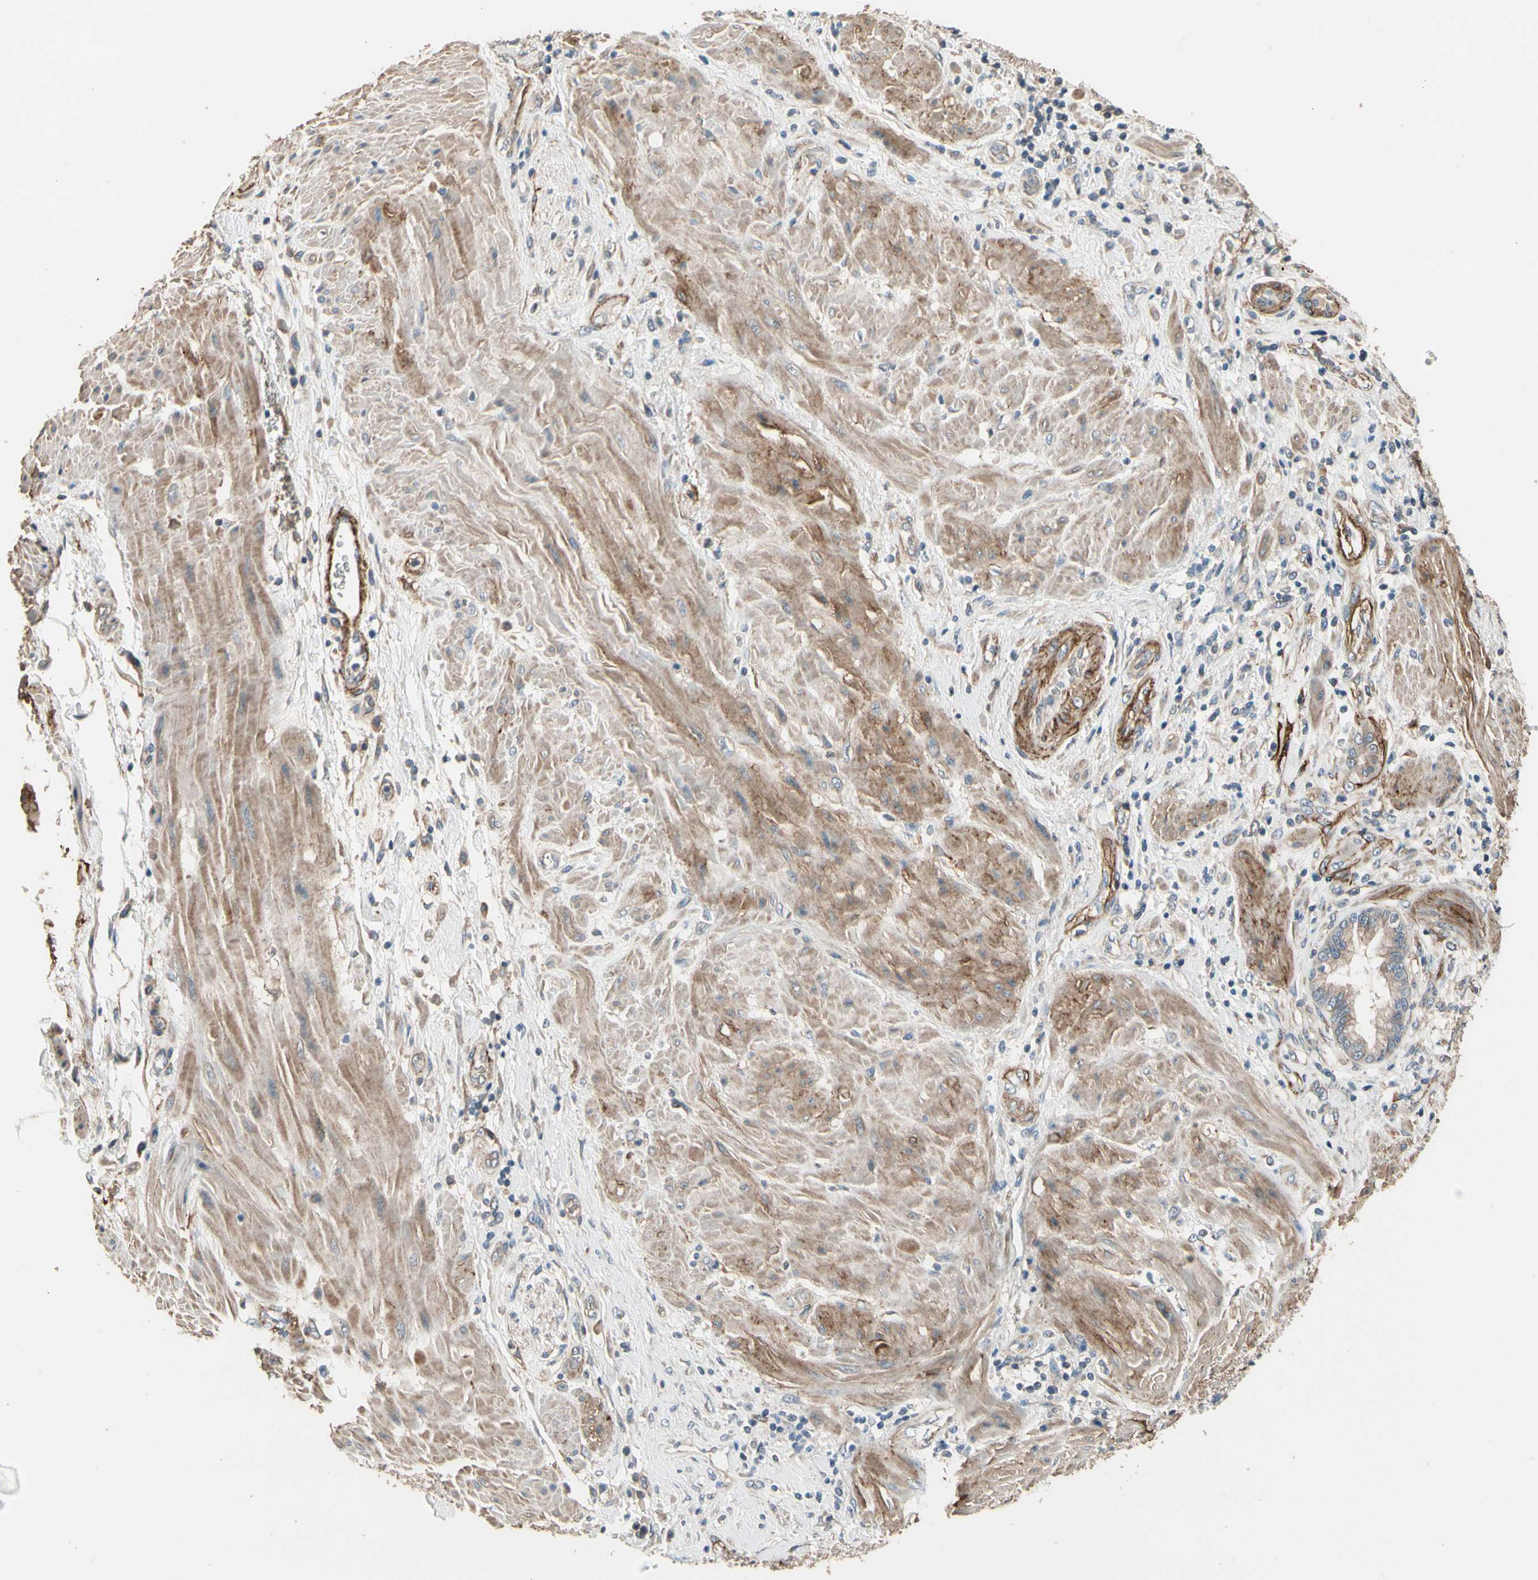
{"staining": {"intensity": "weak", "quantity": ">75%", "location": "cytoplasmic/membranous"}, "tissue": "pancreatic cancer", "cell_type": "Tumor cells", "image_type": "cancer", "snomed": [{"axis": "morphology", "description": "Adenocarcinoma, NOS"}, {"axis": "topography", "description": "Pancreas"}], "caption": "DAB immunohistochemical staining of human pancreatic cancer (adenocarcinoma) exhibits weak cytoplasmic/membranous protein expression in approximately >75% of tumor cells. The staining was performed using DAB to visualize the protein expression in brown, while the nuclei were stained in blue with hematoxylin (Magnification: 20x).", "gene": "SUSD2", "patient": {"sex": "female", "age": 64}}